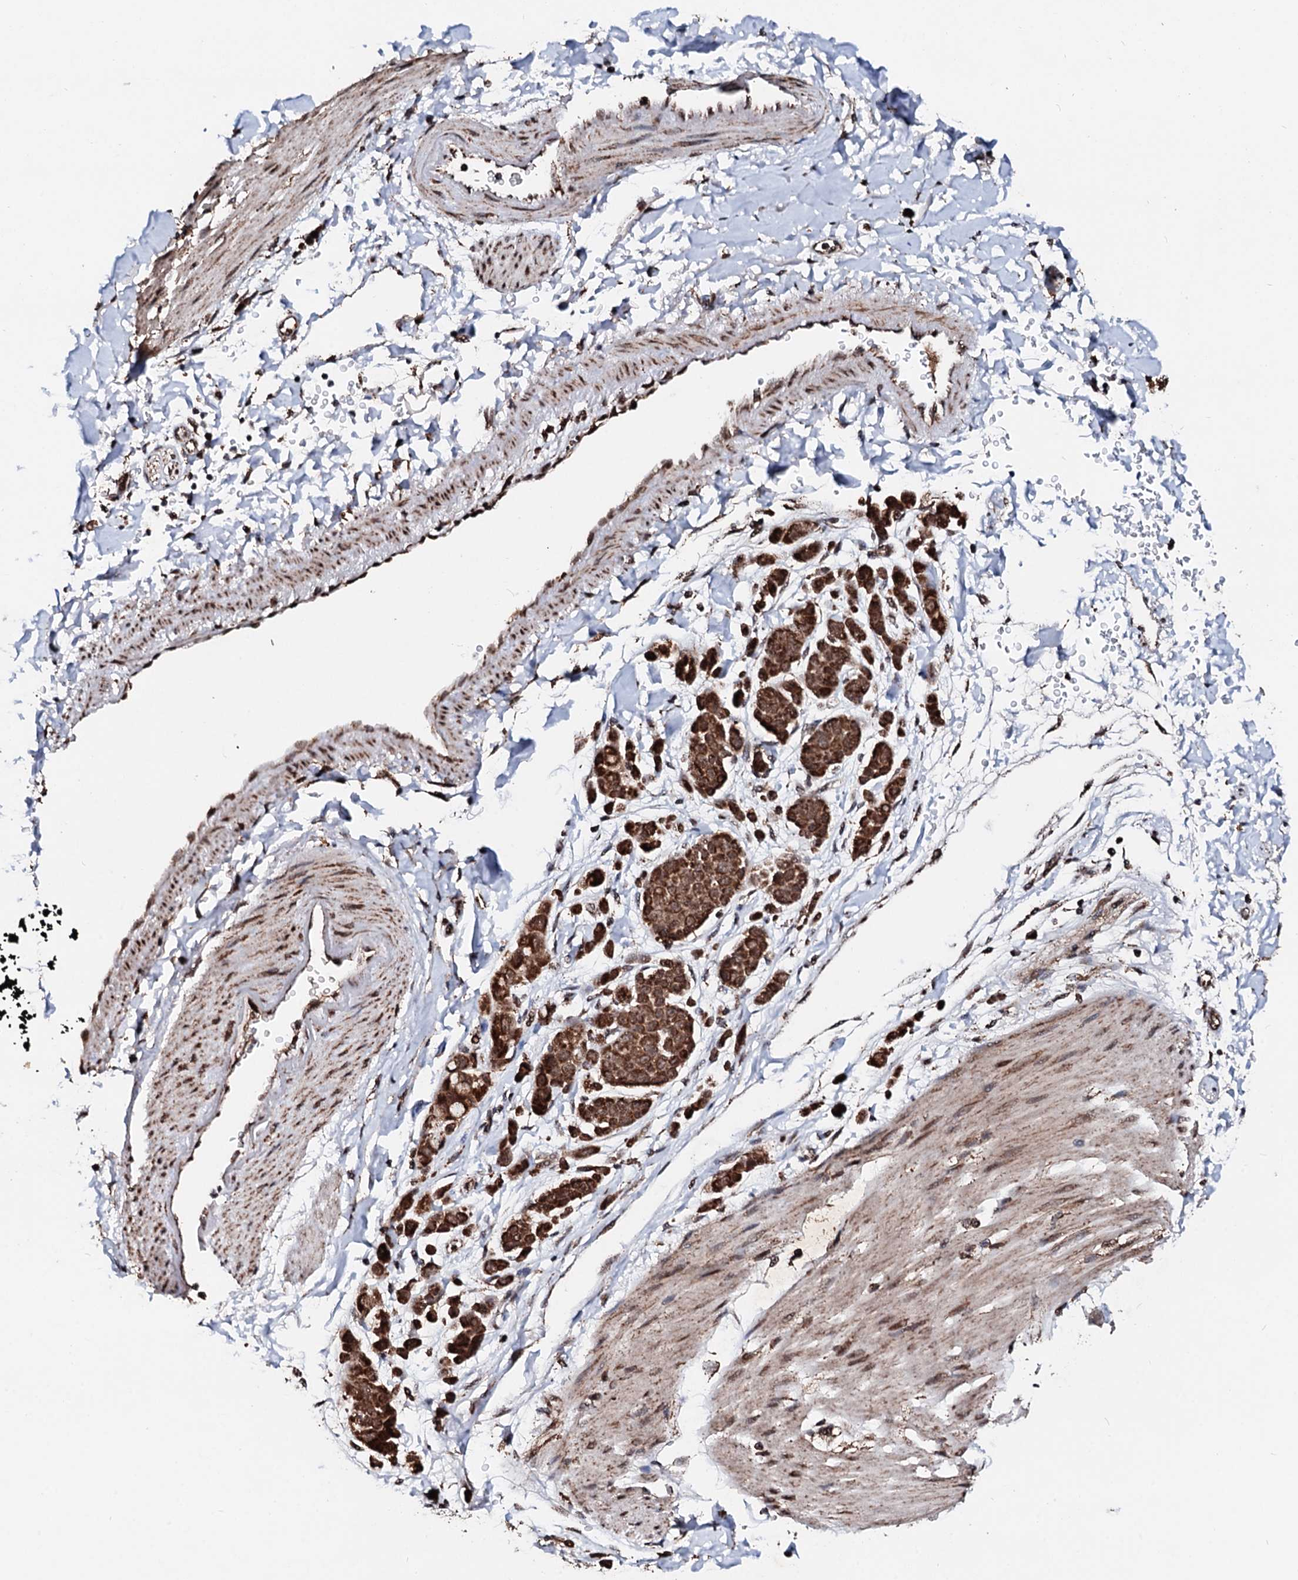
{"staining": {"intensity": "strong", "quantity": ">75%", "location": "cytoplasmic/membranous"}, "tissue": "pancreatic cancer", "cell_type": "Tumor cells", "image_type": "cancer", "snomed": [{"axis": "morphology", "description": "Normal tissue, NOS"}, {"axis": "morphology", "description": "Adenocarcinoma, NOS"}, {"axis": "topography", "description": "Pancreas"}], "caption": "A histopathology image of human adenocarcinoma (pancreatic) stained for a protein demonstrates strong cytoplasmic/membranous brown staining in tumor cells.", "gene": "SECISBP2L", "patient": {"sex": "female", "age": 64}}